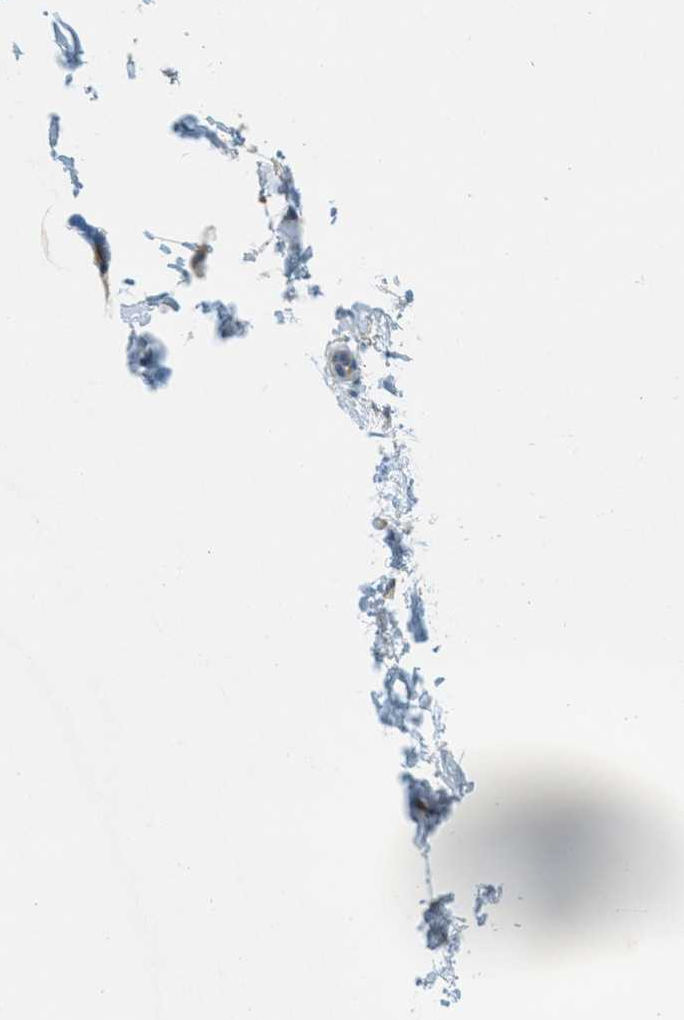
{"staining": {"intensity": "weak", "quantity": ">75%", "location": "cytoplasmic/membranous"}, "tissue": "epididymis", "cell_type": "Glandular cells", "image_type": "normal", "snomed": [{"axis": "morphology", "description": "Normal tissue, NOS"}, {"axis": "topography", "description": "Epididymis"}], "caption": "IHC of benign human epididymis exhibits low levels of weak cytoplasmic/membranous expression in approximately >75% of glandular cells.", "gene": "ABCF1", "patient": {"sex": "male", "age": 56}}